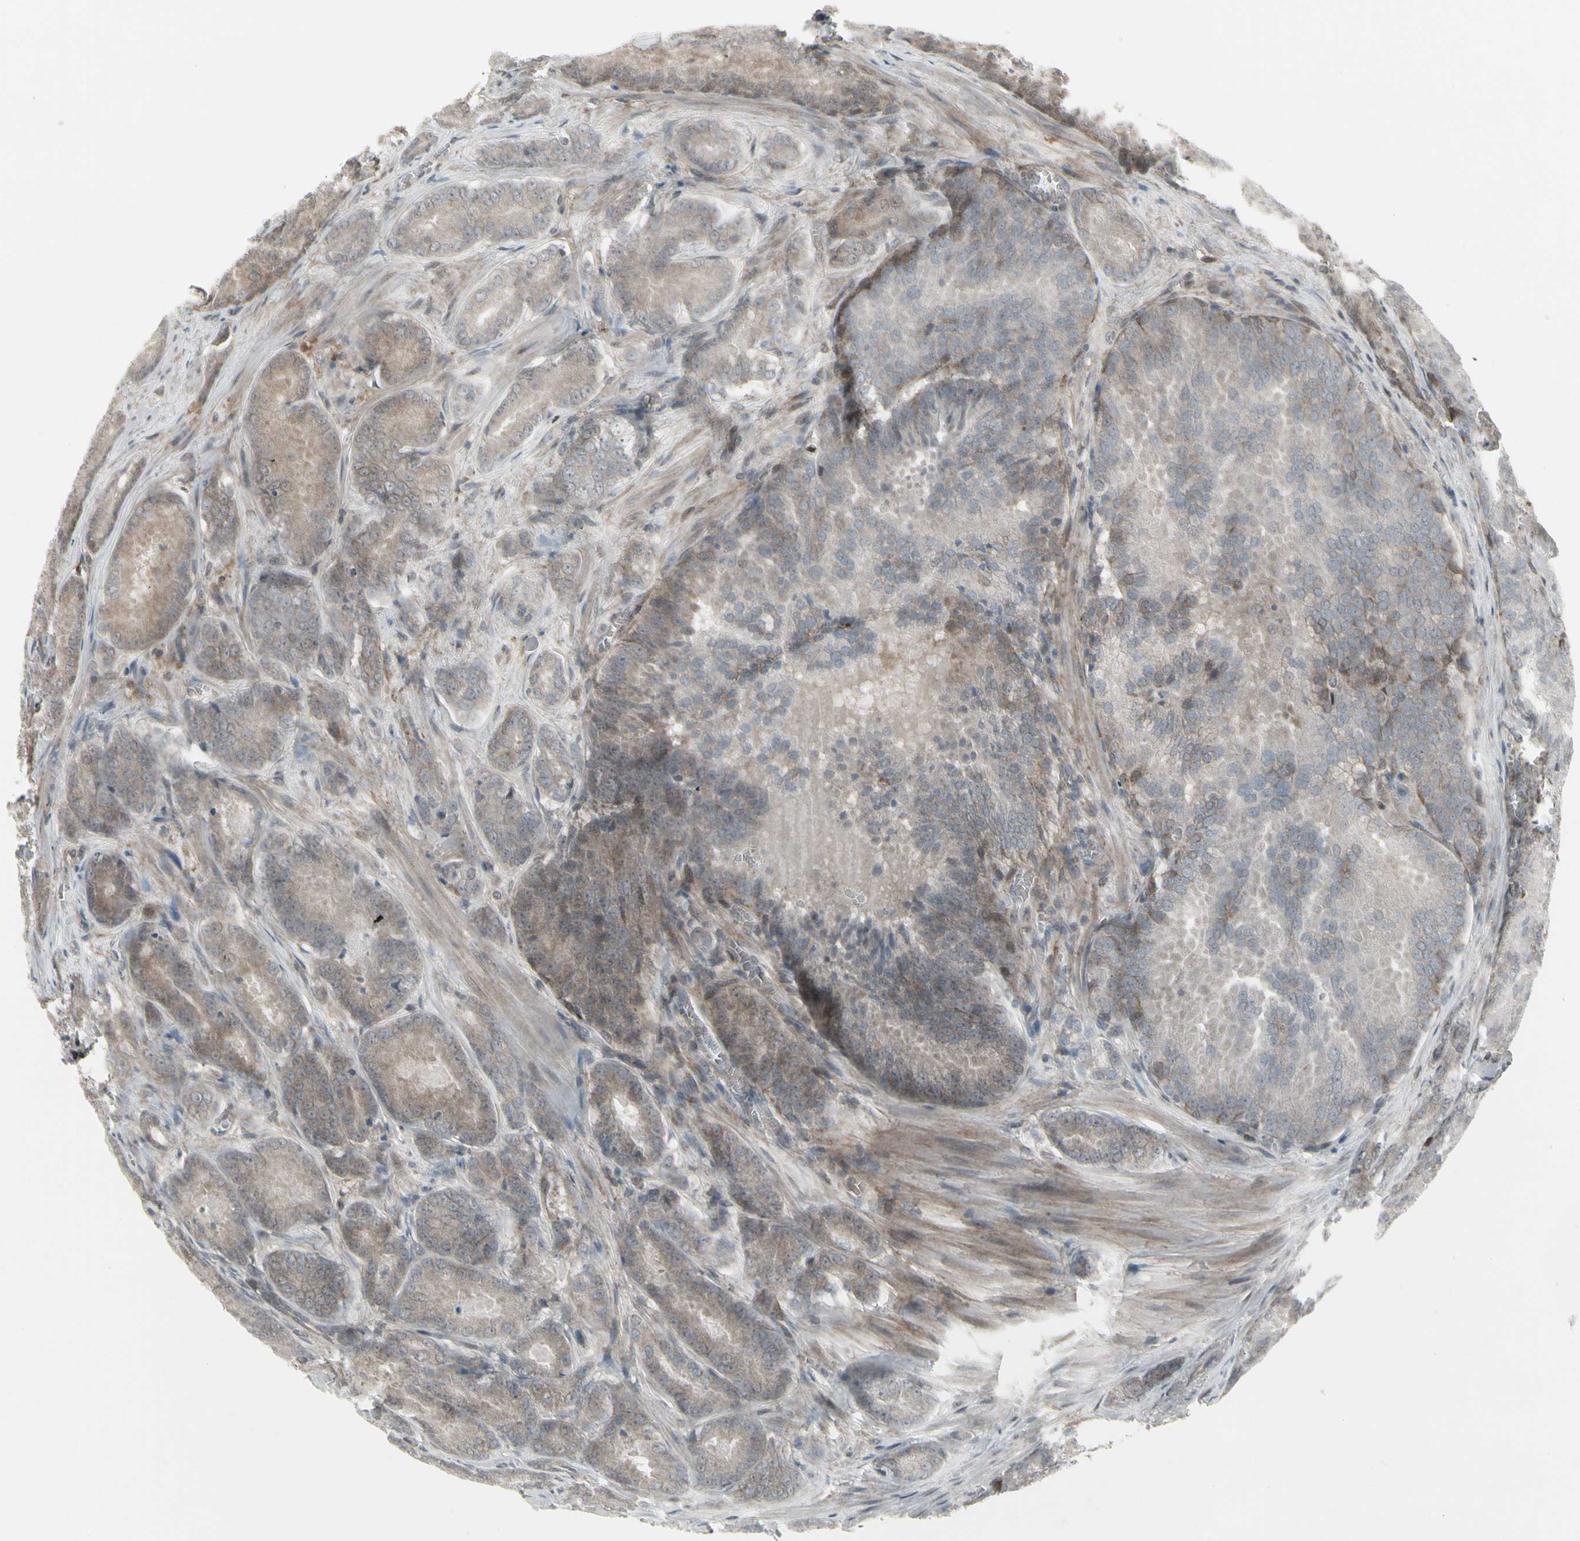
{"staining": {"intensity": "moderate", "quantity": ">75%", "location": "cytoplasmic/membranous"}, "tissue": "prostate cancer", "cell_type": "Tumor cells", "image_type": "cancer", "snomed": [{"axis": "morphology", "description": "Adenocarcinoma, High grade"}, {"axis": "topography", "description": "Prostate"}], "caption": "Prostate adenocarcinoma (high-grade) stained with DAB immunohistochemistry shows medium levels of moderate cytoplasmic/membranous positivity in approximately >75% of tumor cells.", "gene": "IGFBP6", "patient": {"sex": "male", "age": 64}}